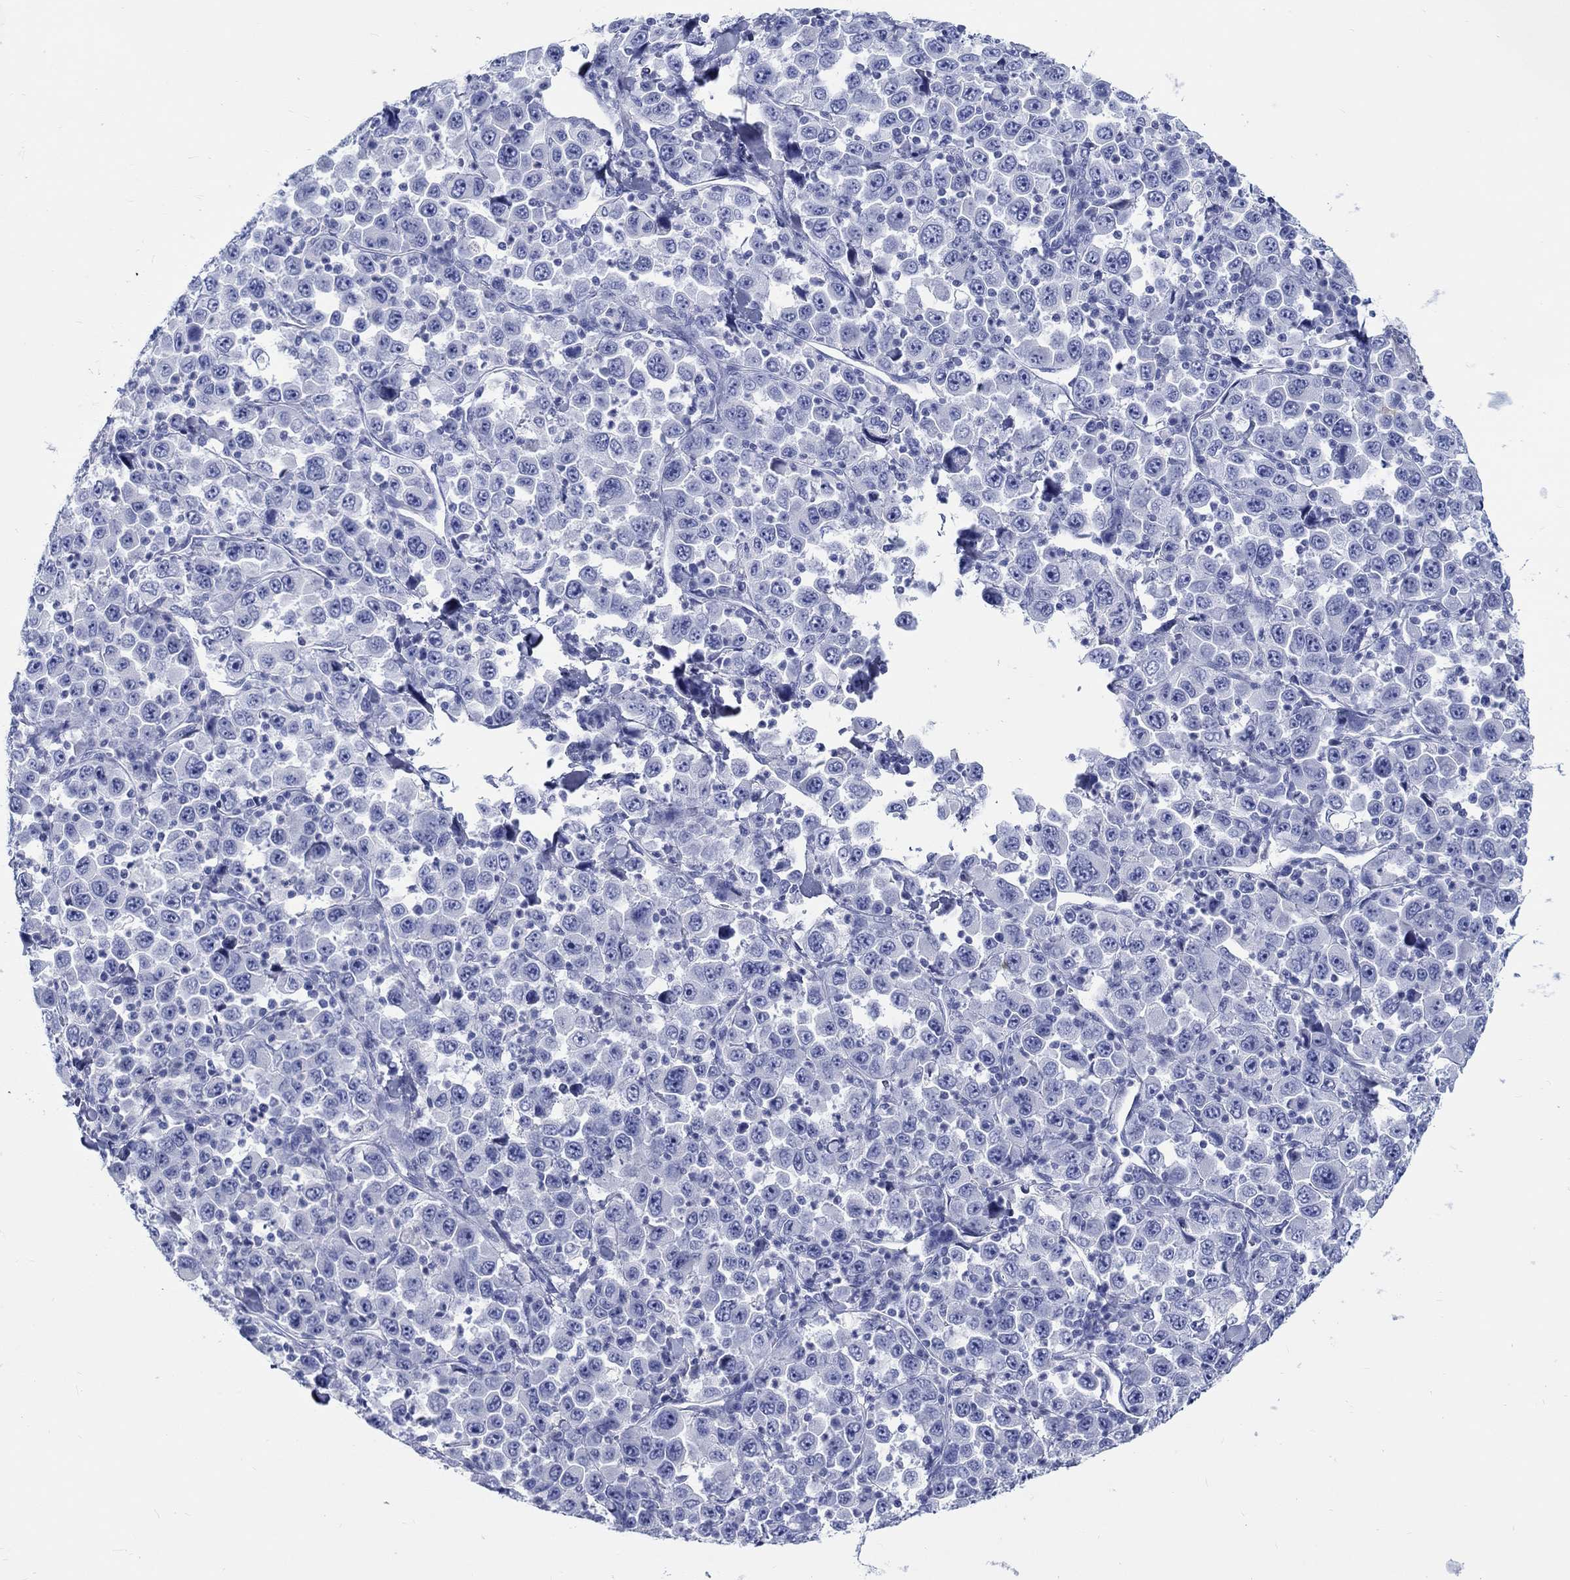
{"staining": {"intensity": "negative", "quantity": "none", "location": "none"}, "tissue": "stomach cancer", "cell_type": "Tumor cells", "image_type": "cancer", "snomed": [{"axis": "morphology", "description": "Normal tissue, NOS"}, {"axis": "morphology", "description": "Adenocarcinoma, NOS"}, {"axis": "topography", "description": "Stomach, upper"}, {"axis": "topography", "description": "Stomach"}], "caption": "This is a photomicrograph of immunohistochemistry staining of stomach adenocarcinoma, which shows no positivity in tumor cells.", "gene": "FBXO2", "patient": {"sex": "male", "age": 59}}